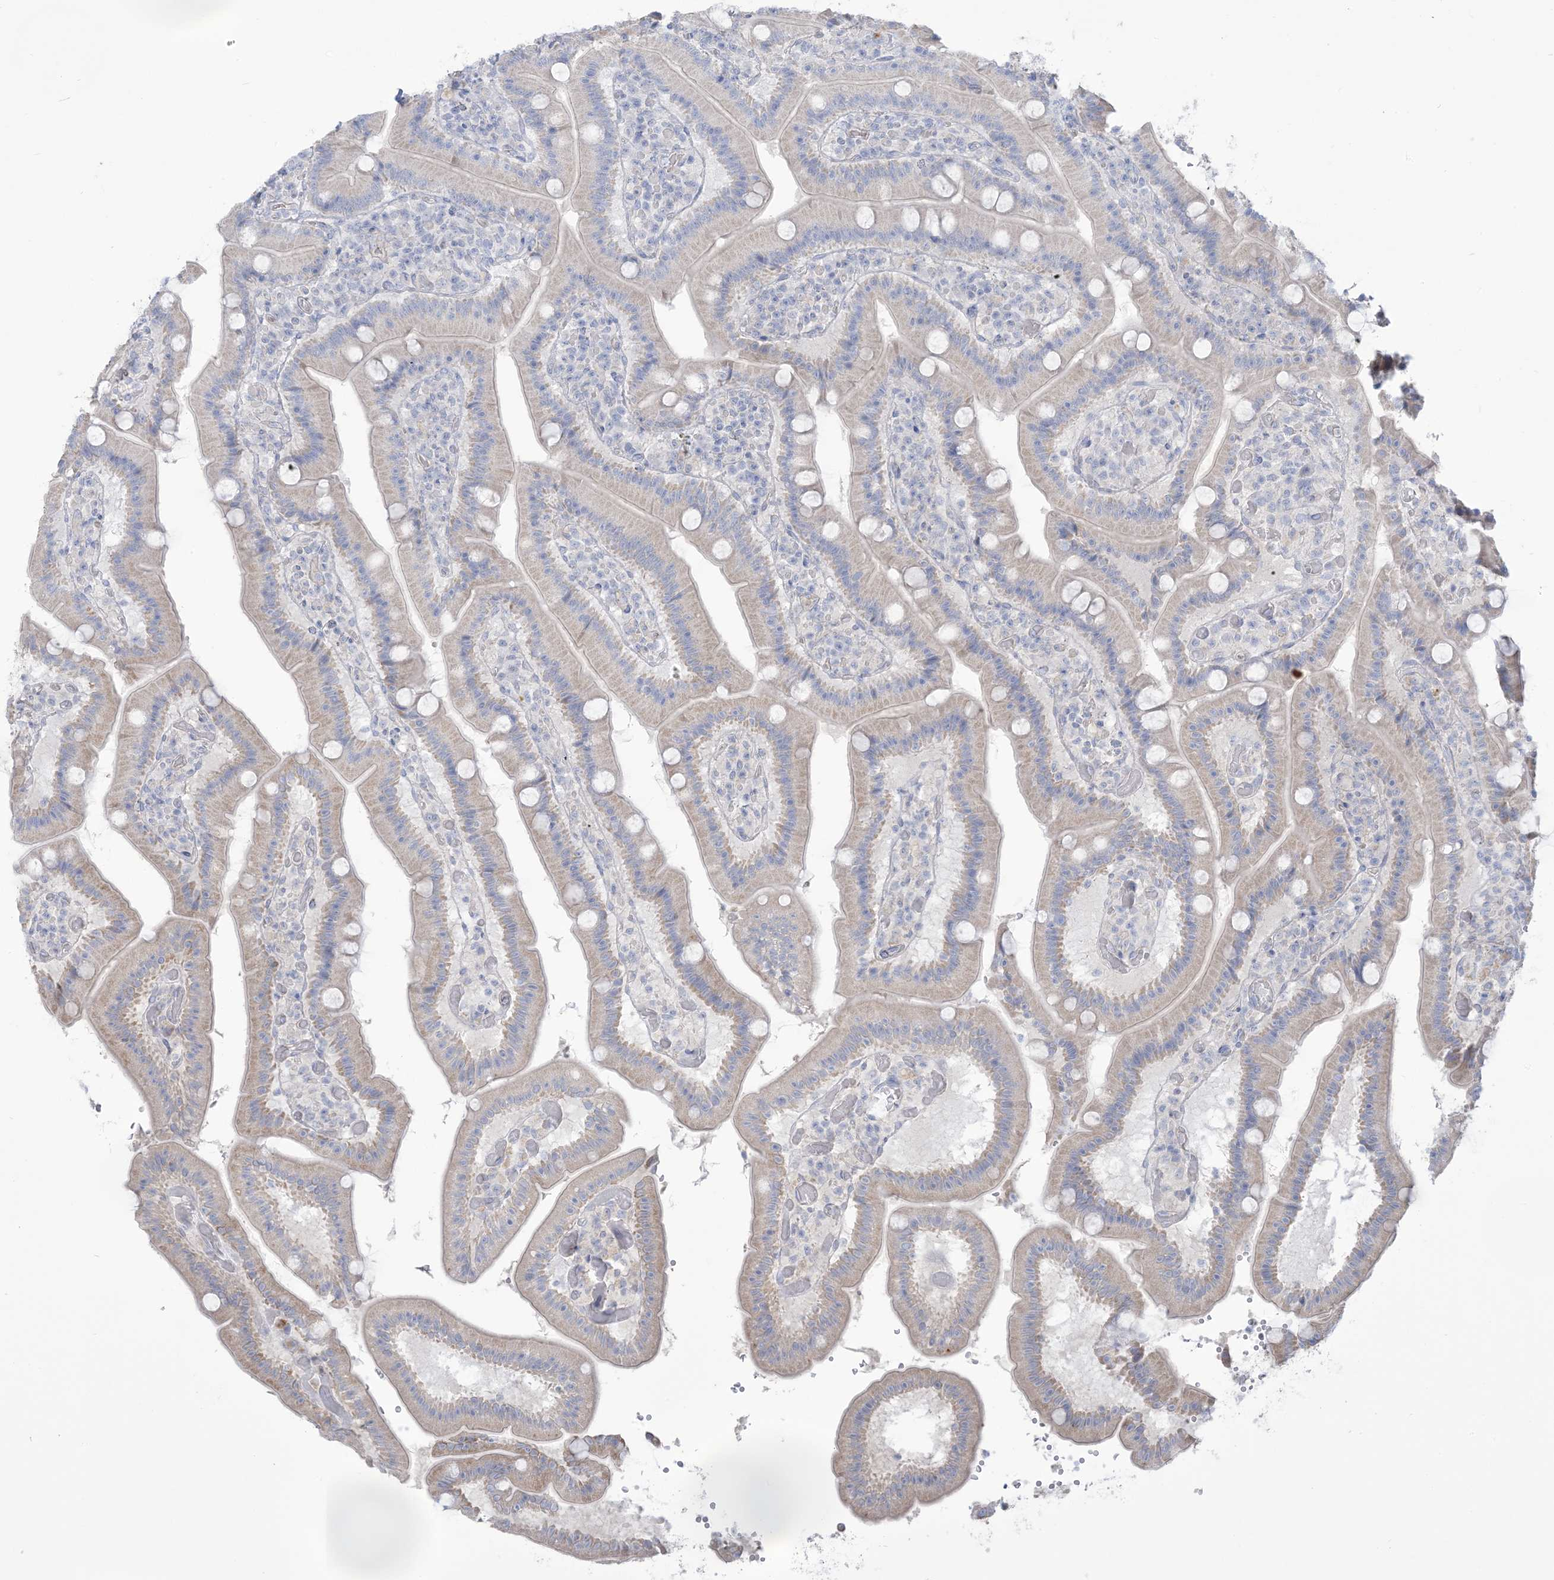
{"staining": {"intensity": "weak", "quantity": "<25%", "location": "cytoplasmic/membranous"}, "tissue": "duodenum", "cell_type": "Glandular cells", "image_type": "normal", "snomed": [{"axis": "morphology", "description": "Normal tissue, NOS"}, {"axis": "topography", "description": "Duodenum"}], "caption": "An image of human duodenum is negative for staining in glandular cells. (Stains: DAB (3,3'-diaminobenzidine) IHC with hematoxylin counter stain, Microscopy: brightfield microscopy at high magnification).", "gene": "MTHFD2L", "patient": {"sex": "female", "age": 62}}